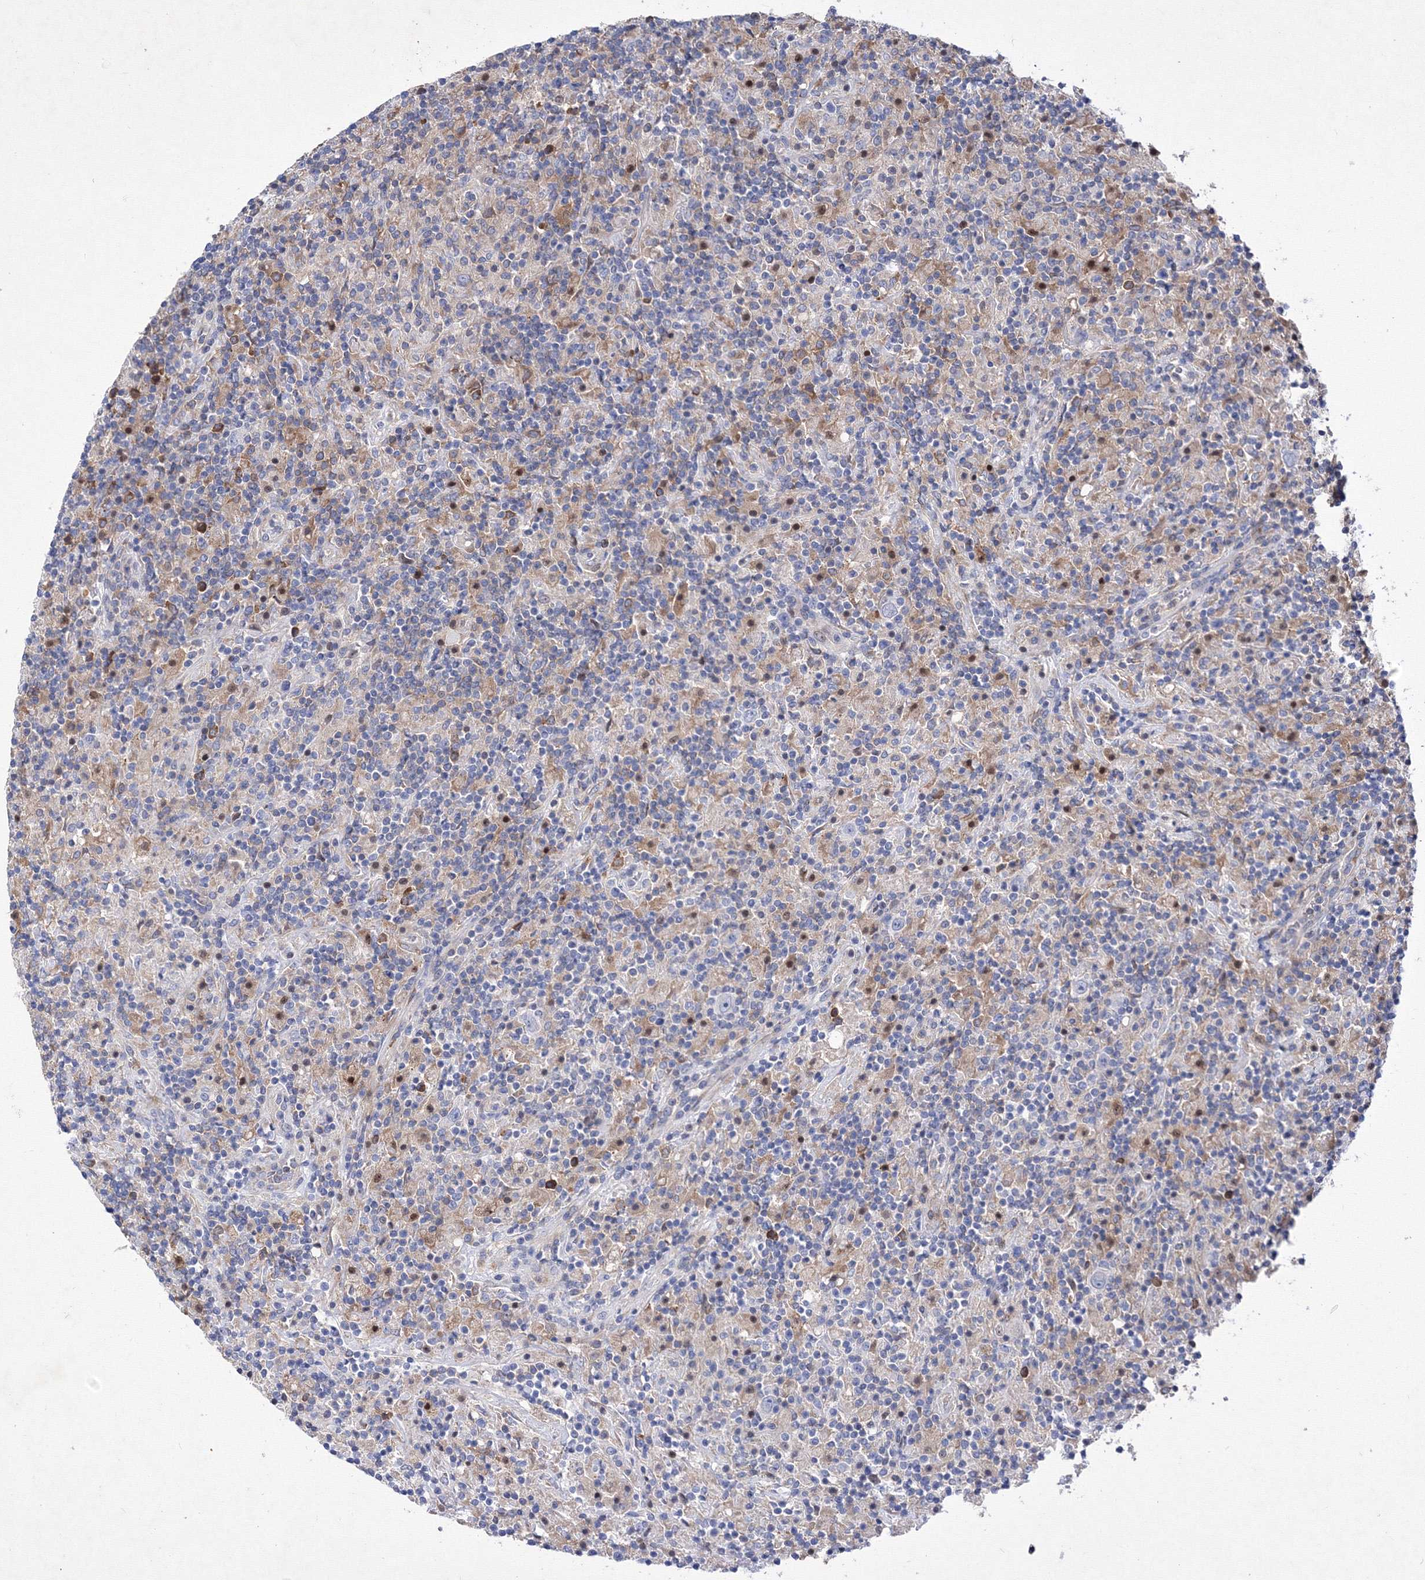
{"staining": {"intensity": "negative", "quantity": "none", "location": "none"}, "tissue": "lymphoma", "cell_type": "Tumor cells", "image_type": "cancer", "snomed": [{"axis": "morphology", "description": "Hodgkin's disease, NOS"}, {"axis": "topography", "description": "Lymph node"}], "caption": "Immunohistochemistry image of neoplastic tissue: human lymphoma stained with DAB (3,3'-diaminobenzidine) shows no significant protein positivity in tumor cells.", "gene": "SNX18", "patient": {"sex": "male", "age": 70}}